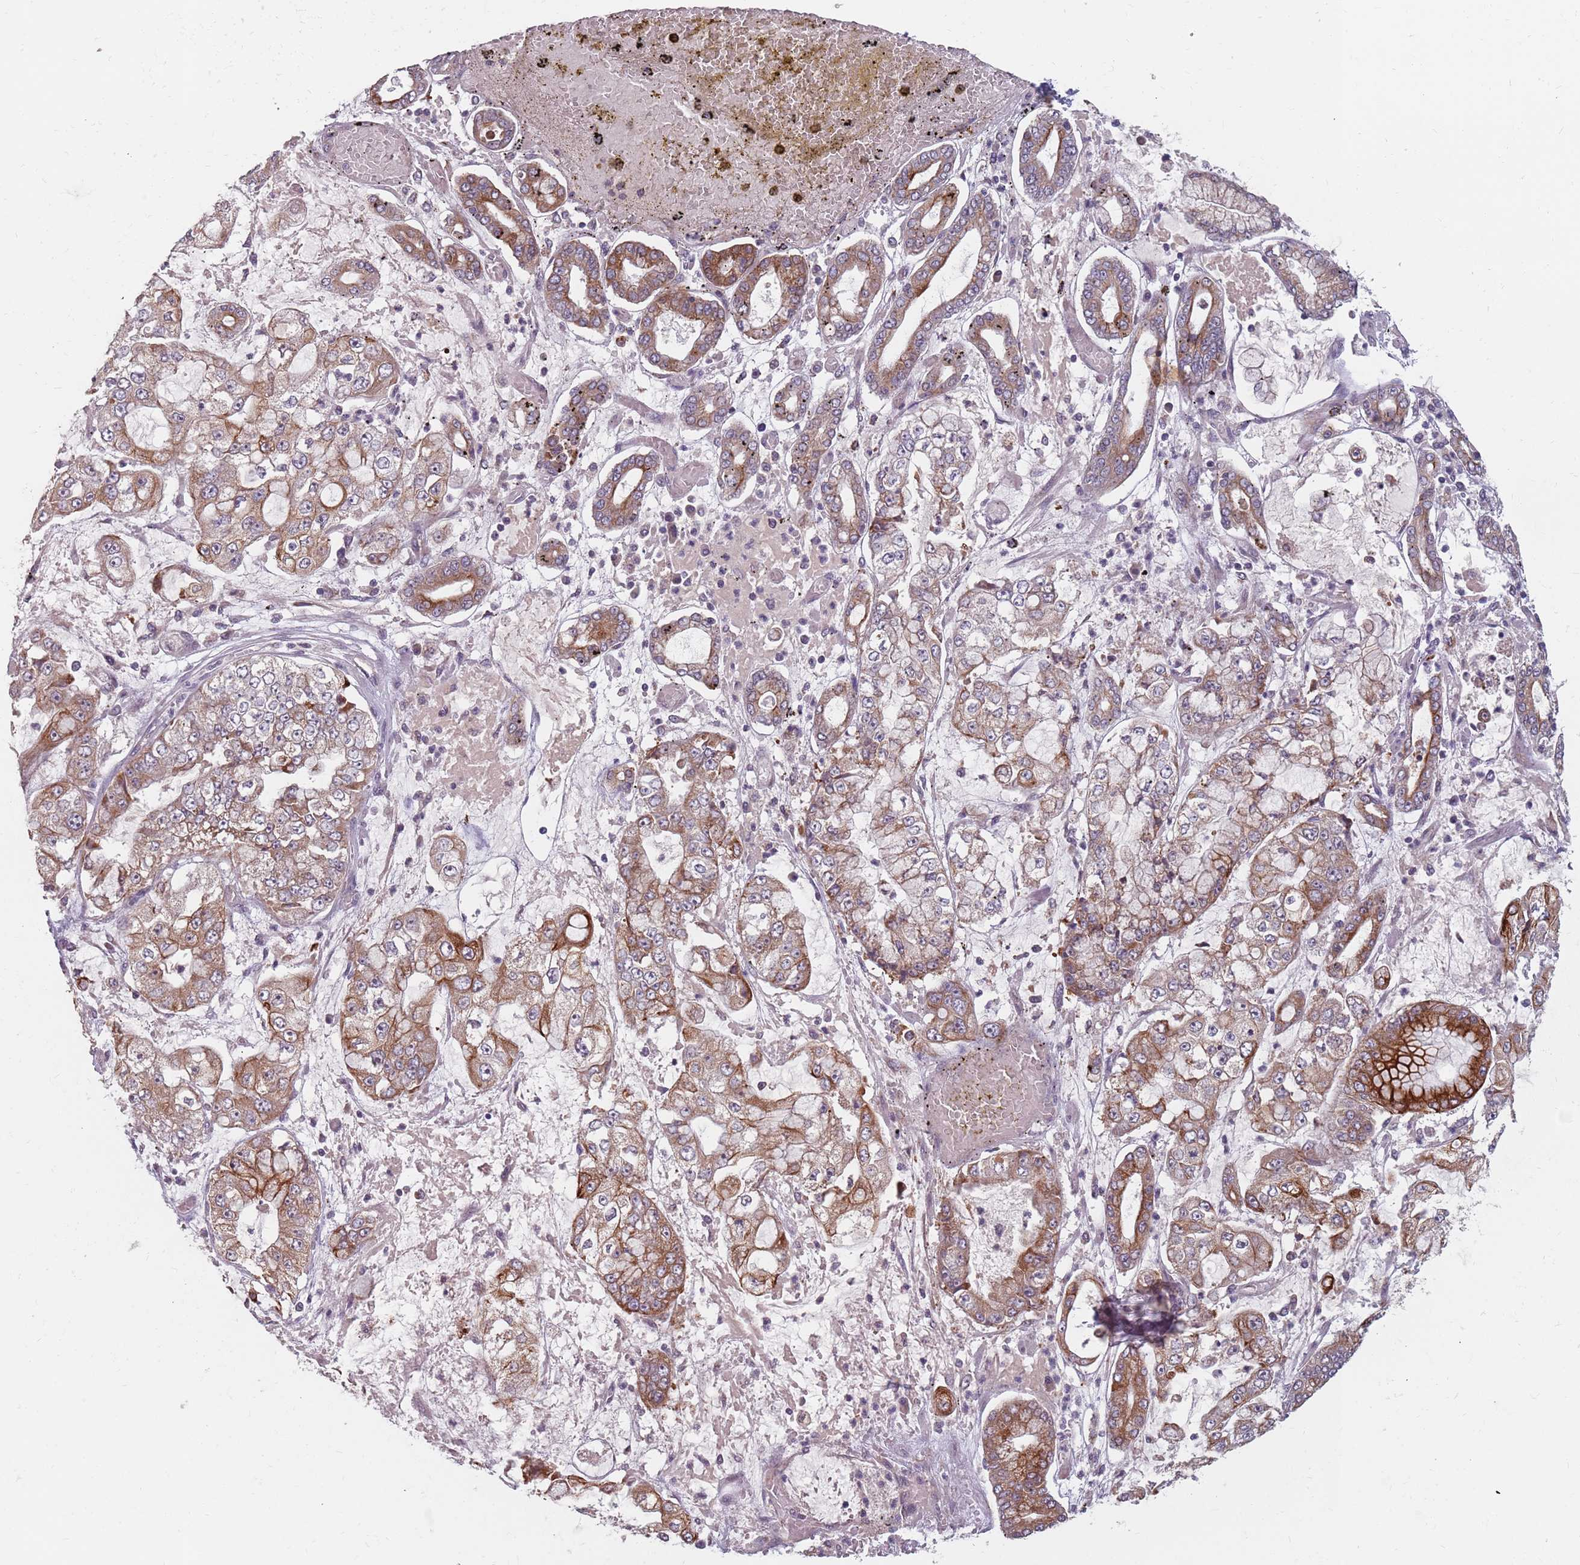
{"staining": {"intensity": "moderate", "quantity": ">75%", "location": "cytoplasmic/membranous"}, "tissue": "stomach cancer", "cell_type": "Tumor cells", "image_type": "cancer", "snomed": [{"axis": "morphology", "description": "Adenocarcinoma, NOS"}, {"axis": "topography", "description": "Stomach"}], "caption": "Immunohistochemical staining of human stomach adenocarcinoma reveals medium levels of moderate cytoplasmic/membranous protein expression in approximately >75% of tumor cells. (DAB = brown stain, brightfield microscopy at high magnification).", "gene": "ADAL", "patient": {"sex": "male", "age": 76}}